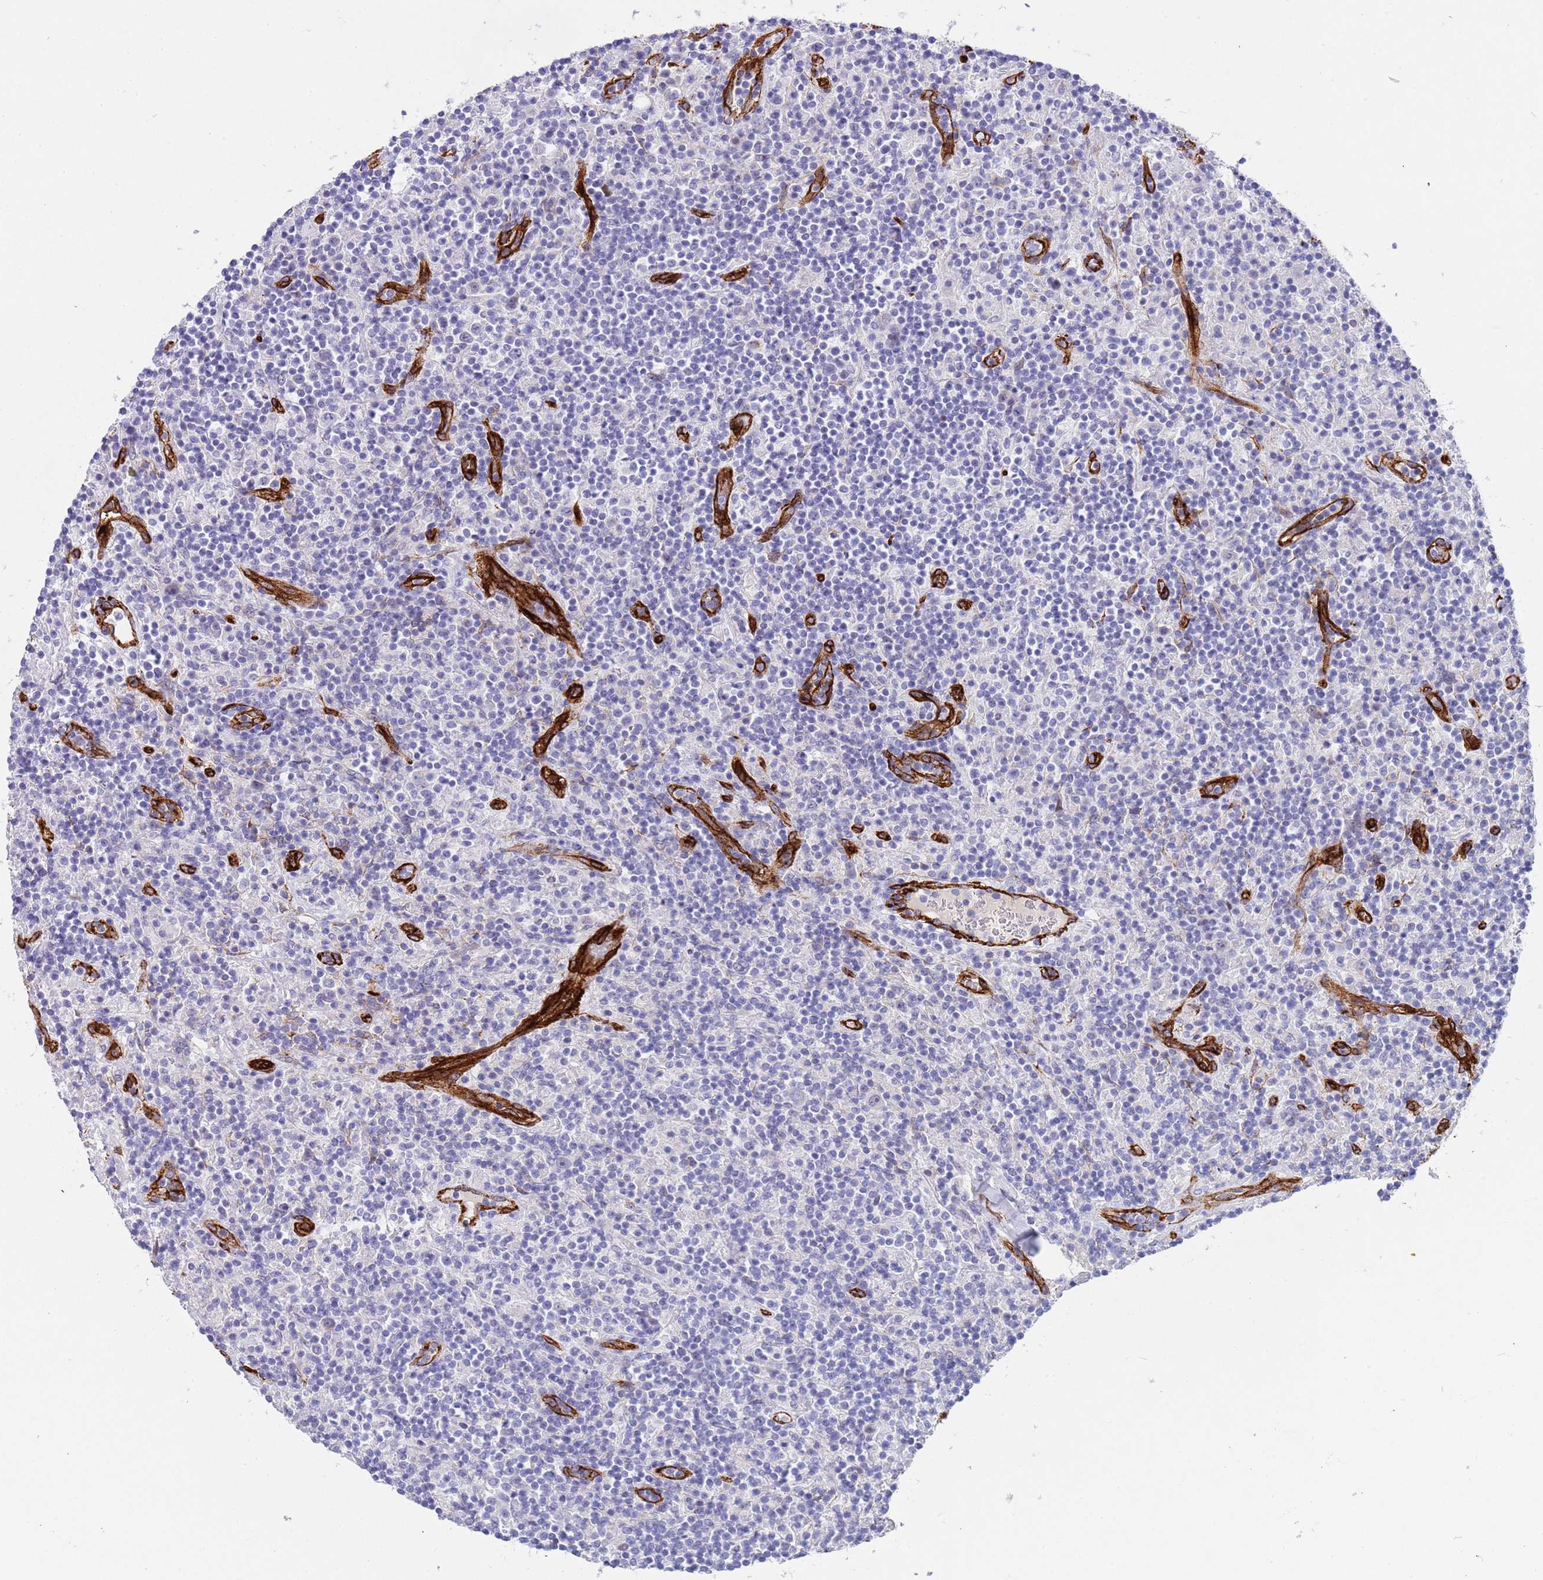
{"staining": {"intensity": "negative", "quantity": "none", "location": "none"}, "tissue": "lymphoma", "cell_type": "Tumor cells", "image_type": "cancer", "snomed": [{"axis": "morphology", "description": "Hodgkin's disease, NOS"}, {"axis": "topography", "description": "Lymph node"}], "caption": "Immunohistochemical staining of human lymphoma exhibits no significant positivity in tumor cells.", "gene": "CAV2", "patient": {"sex": "male", "age": 70}}